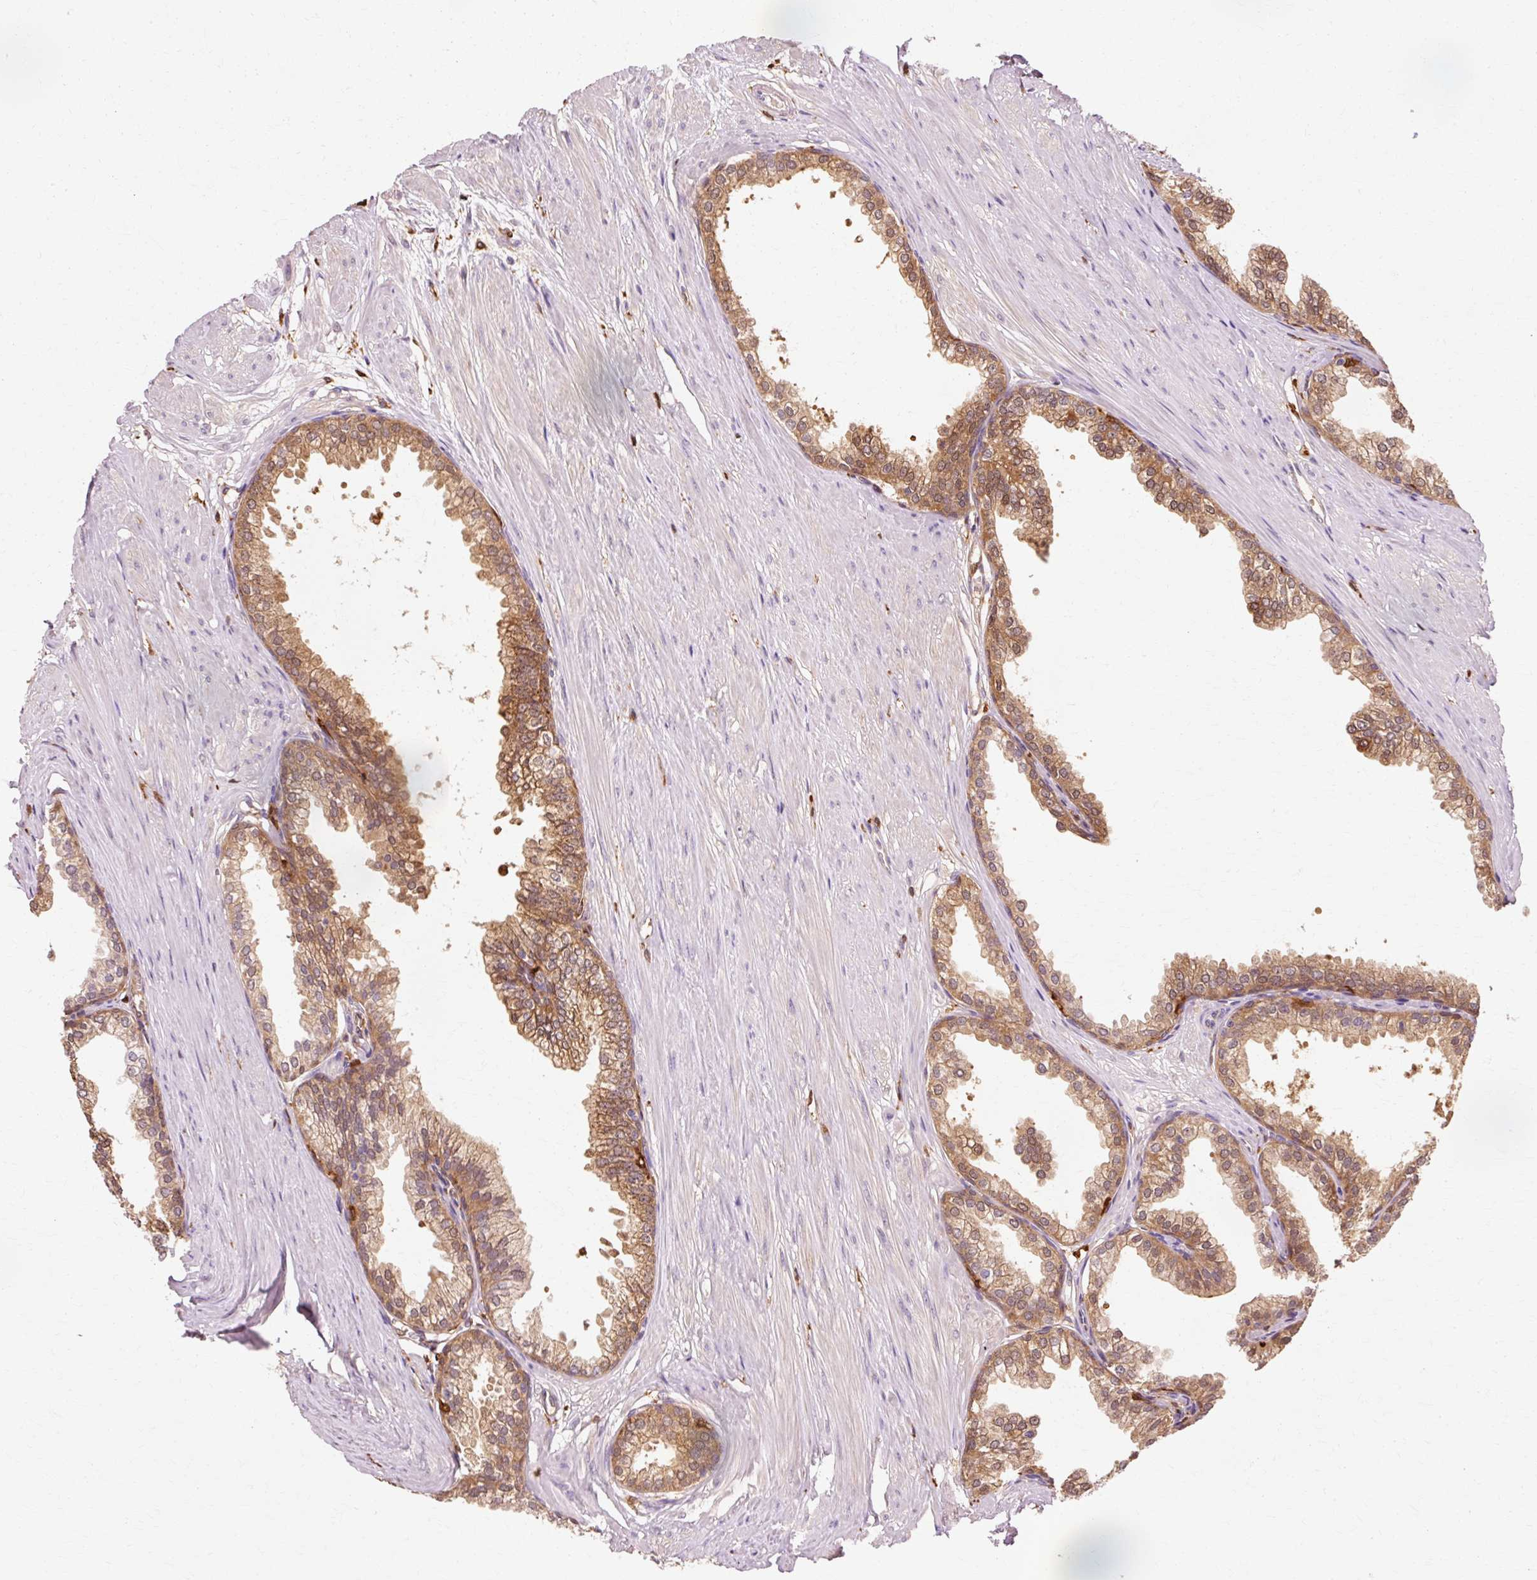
{"staining": {"intensity": "moderate", "quantity": "25%-75%", "location": "cytoplasmic/membranous"}, "tissue": "prostate", "cell_type": "Glandular cells", "image_type": "normal", "snomed": [{"axis": "morphology", "description": "Normal tissue, NOS"}, {"axis": "topography", "description": "Prostate"}, {"axis": "topography", "description": "Peripheral nerve tissue"}], "caption": "Protein analysis of unremarkable prostate displays moderate cytoplasmic/membranous positivity in about 25%-75% of glandular cells.", "gene": "GPX1", "patient": {"sex": "male", "age": 55}}